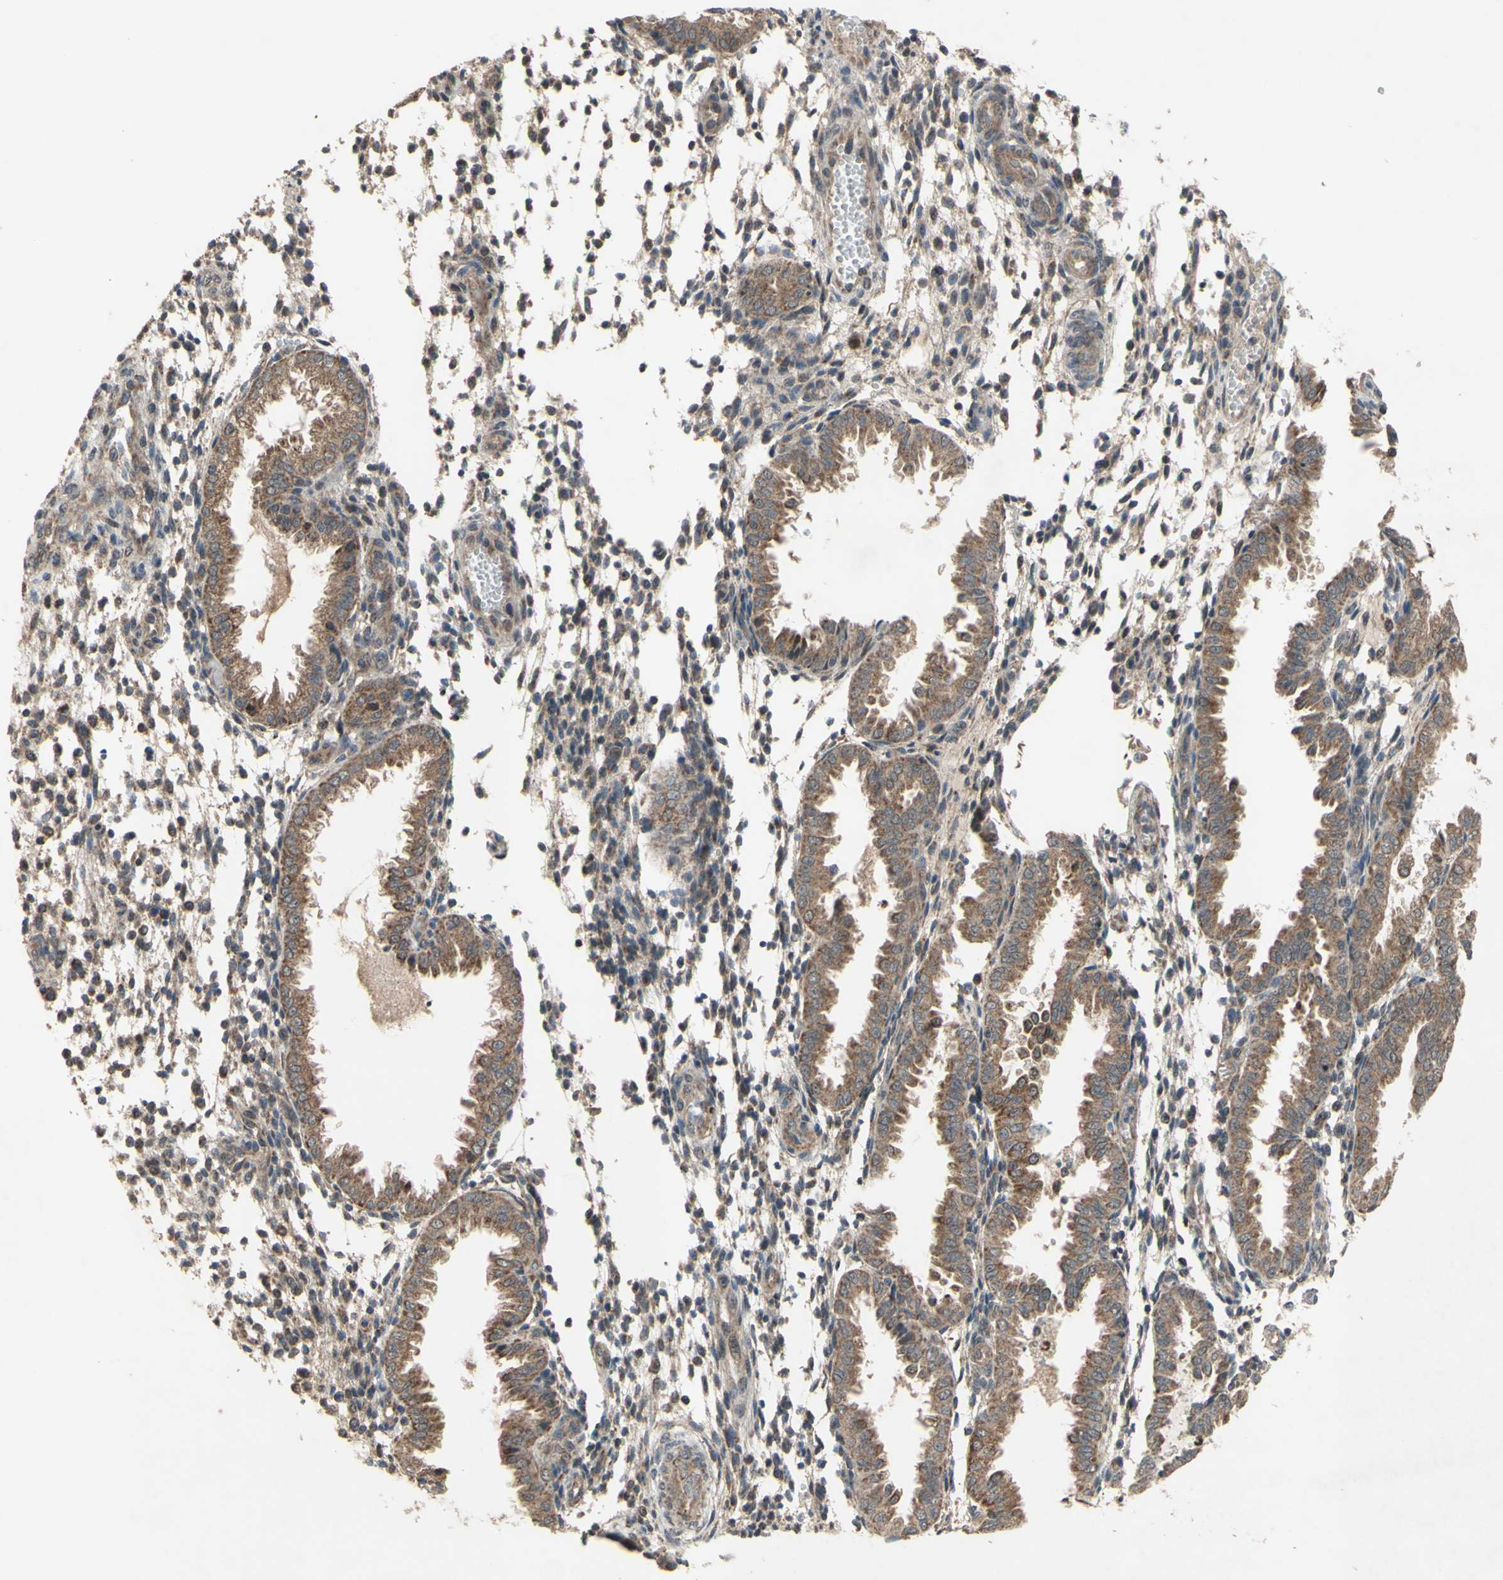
{"staining": {"intensity": "moderate", "quantity": ">75%", "location": "cytoplasmic/membranous"}, "tissue": "endometrium", "cell_type": "Cells in endometrial stroma", "image_type": "normal", "snomed": [{"axis": "morphology", "description": "Normal tissue, NOS"}, {"axis": "topography", "description": "Endometrium"}], "caption": "Protein expression by immunohistochemistry displays moderate cytoplasmic/membranous staining in approximately >75% of cells in endometrial stroma in normal endometrium. The staining was performed using DAB, with brown indicating positive protein expression. Nuclei are stained blue with hematoxylin.", "gene": "CD164", "patient": {"sex": "female", "age": 33}}